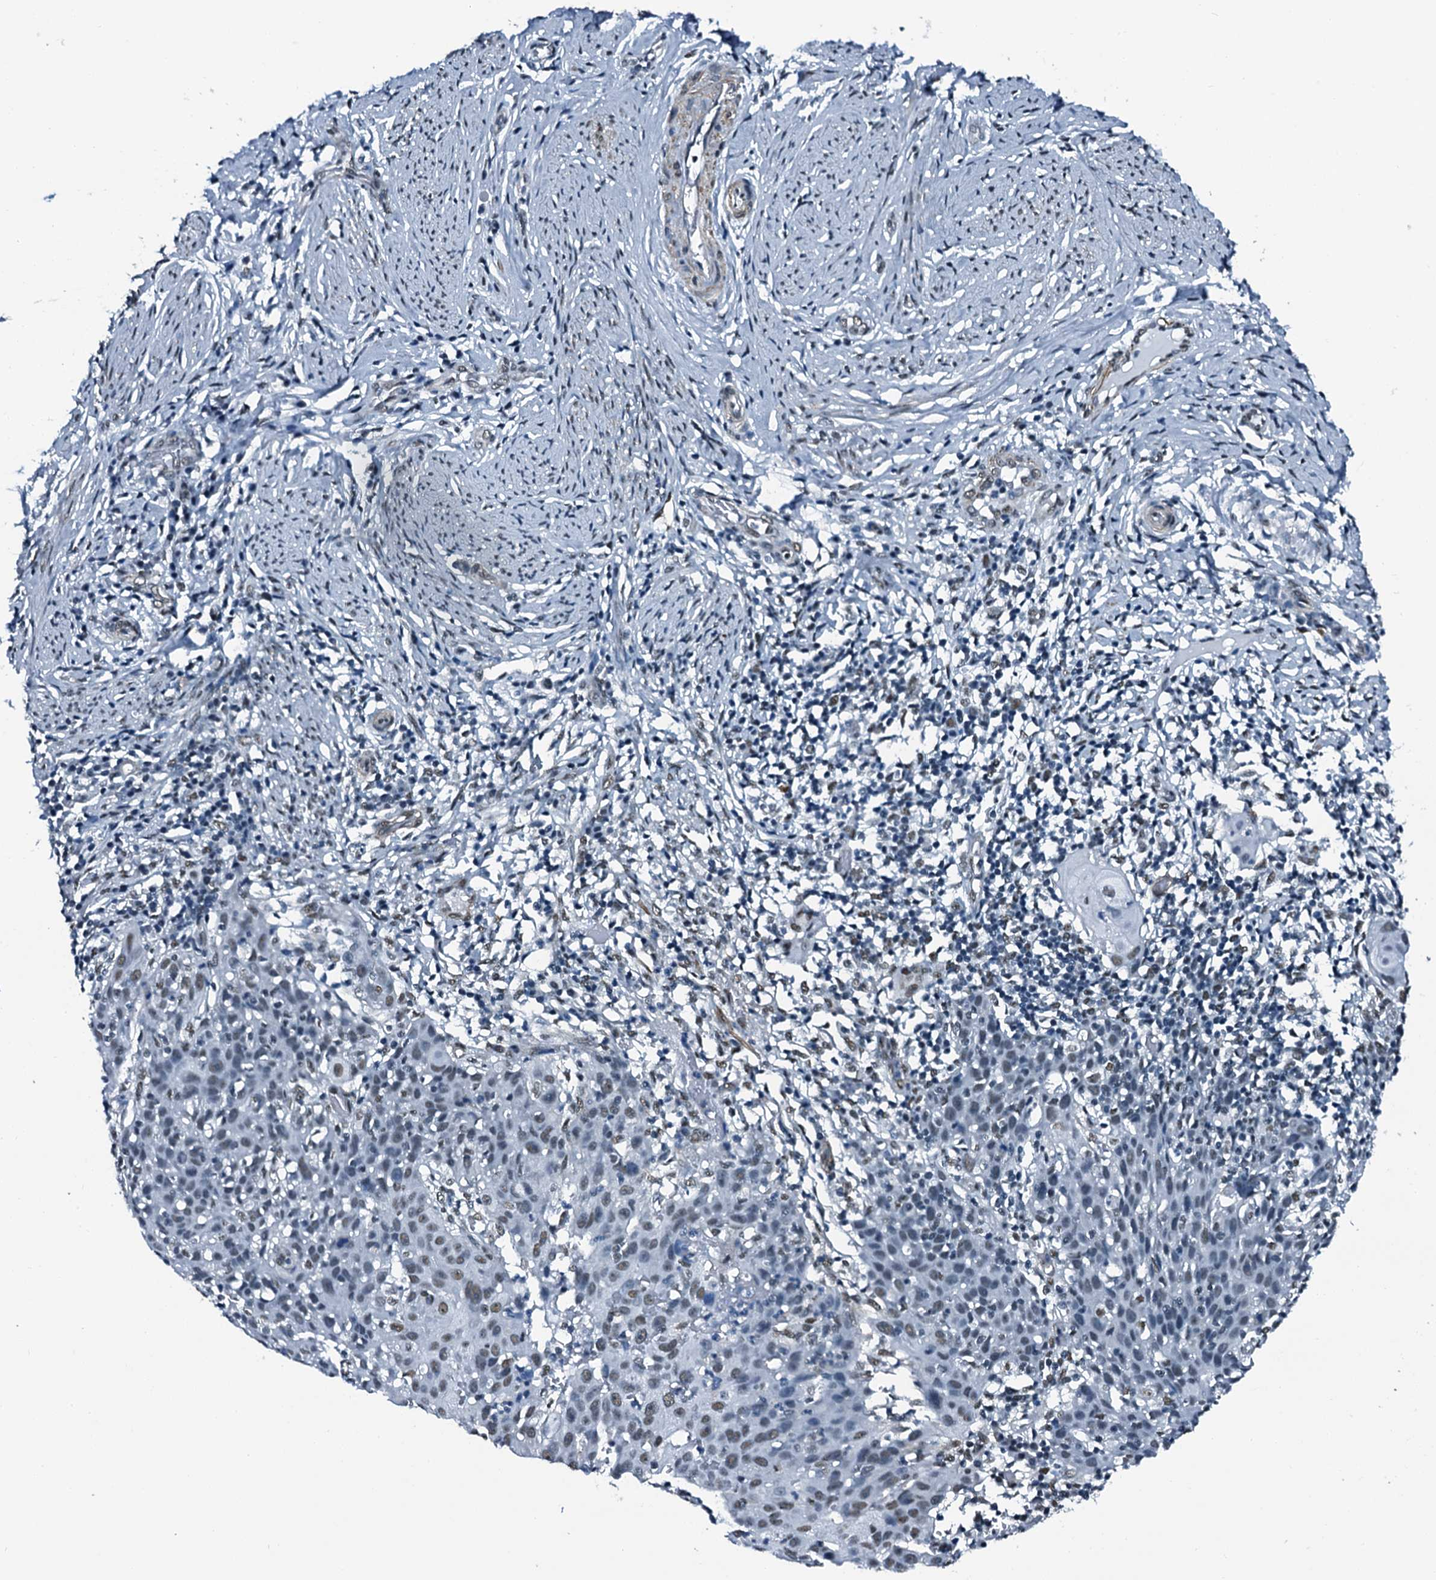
{"staining": {"intensity": "weak", "quantity": "<25%", "location": "nuclear"}, "tissue": "cervical cancer", "cell_type": "Tumor cells", "image_type": "cancer", "snomed": [{"axis": "morphology", "description": "Squamous cell carcinoma, NOS"}, {"axis": "topography", "description": "Cervix"}], "caption": "Tumor cells show no significant staining in cervical squamous cell carcinoma. The staining is performed using DAB (3,3'-diaminobenzidine) brown chromogen with nuclei counter-stained in using hematoxylin.", "gene": "CWC15", "patient": {"sex": "female", "age": 50}}